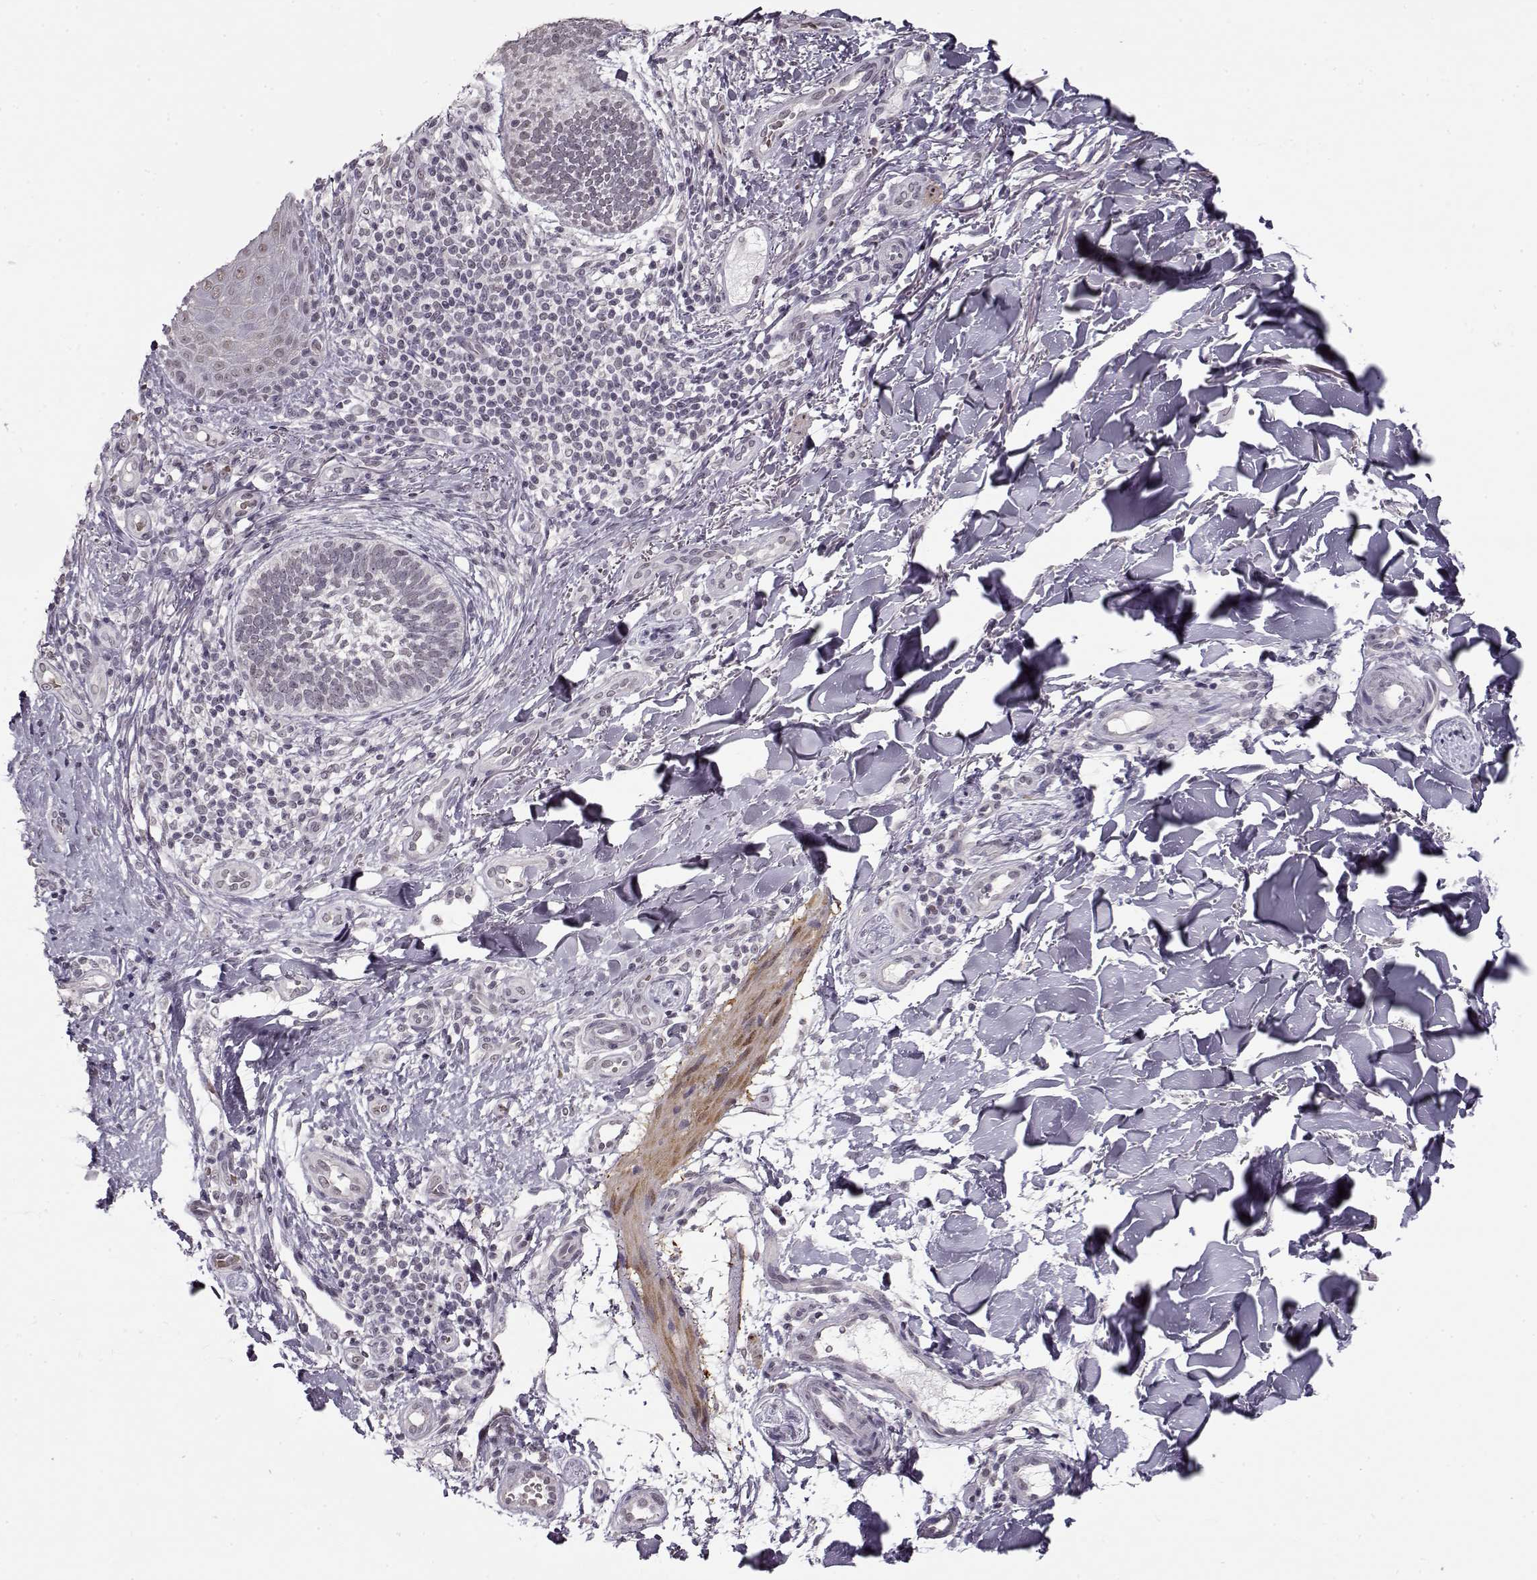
{"staining": {"intensity": "negative", "quantity": "none", "location": "none"}, "tissue": "skin cancer", "cell_type": "Tumor cells", "image_type": "cancer", "snomed": [{"axis": "morphology", "description": "Normal tissue, NOS"}, {"axis": "morphology", "description": "Basal cell carcinoma"}, {"axis": "topography", "description": "Skin"}], "caption": "Basal cell carcinoma (skin) stained for a protein using immunohistochemistry (IHC) reveals no positivity tumor cells.", "gene": "PCP4", "patient": {"sex": "male", "age": 46}}